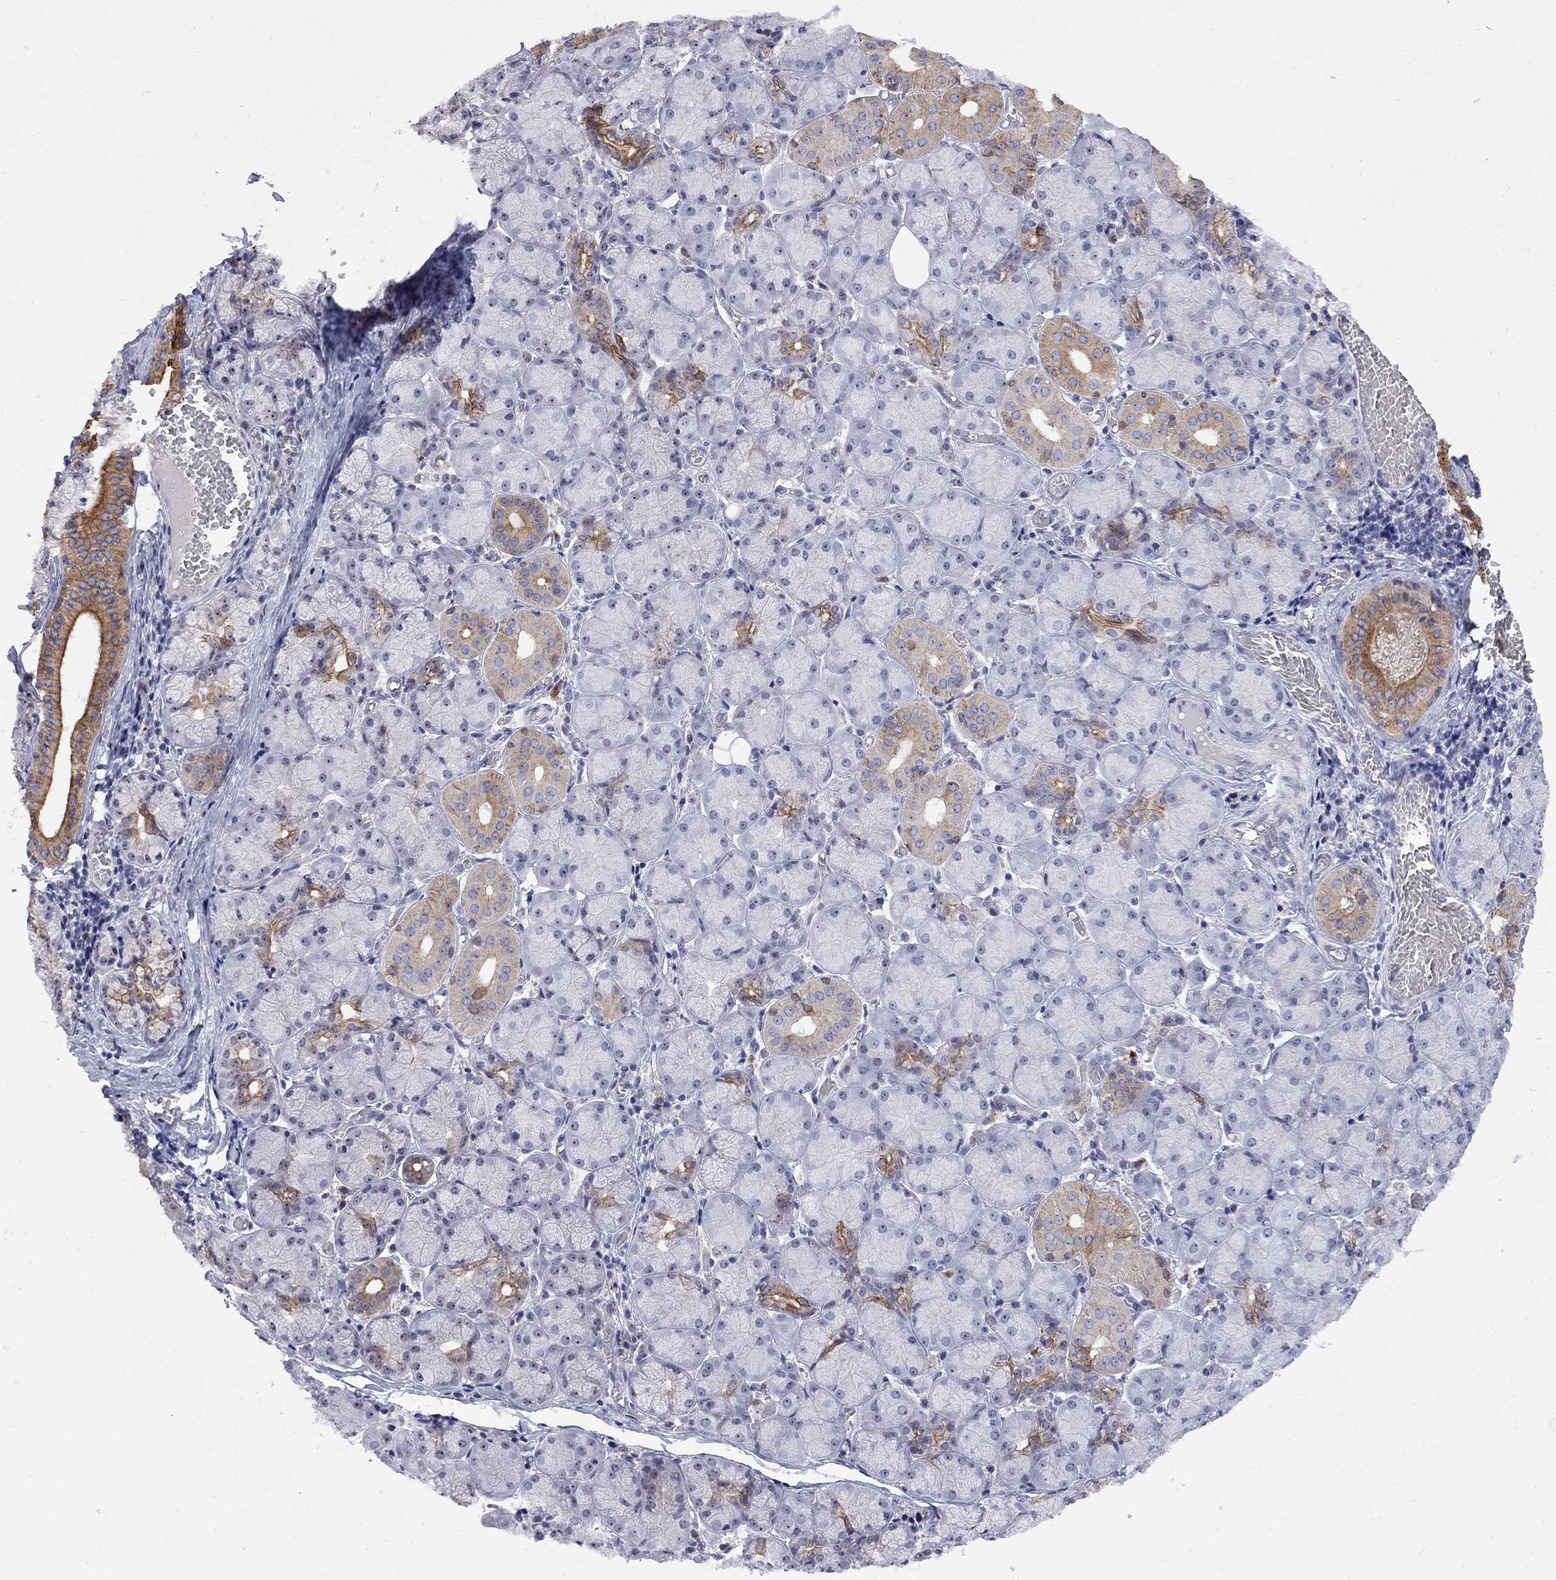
{"staining": {"intensity": "moderate", "quantity": "<25%", "location": "cytoplasmic/membranous"}, "tissue": "salivary gland", "cell_type": "Glandular cells", "image_type": "normal", "snomed": [{"axis": "morphology", "description": "Normal tissue, NOS"}, {"axis": "topography", "description": "Salivary gland"}, {"axis": "topography", "description": "Peripheral nerve tissue"}], "caption": "Moderate cytoplasmic/membranous protein expression is seen in about <25% of glandular cells in salivary gland.", "gene": "DHX33", "patient": {"sex": "female", "age": 24}}